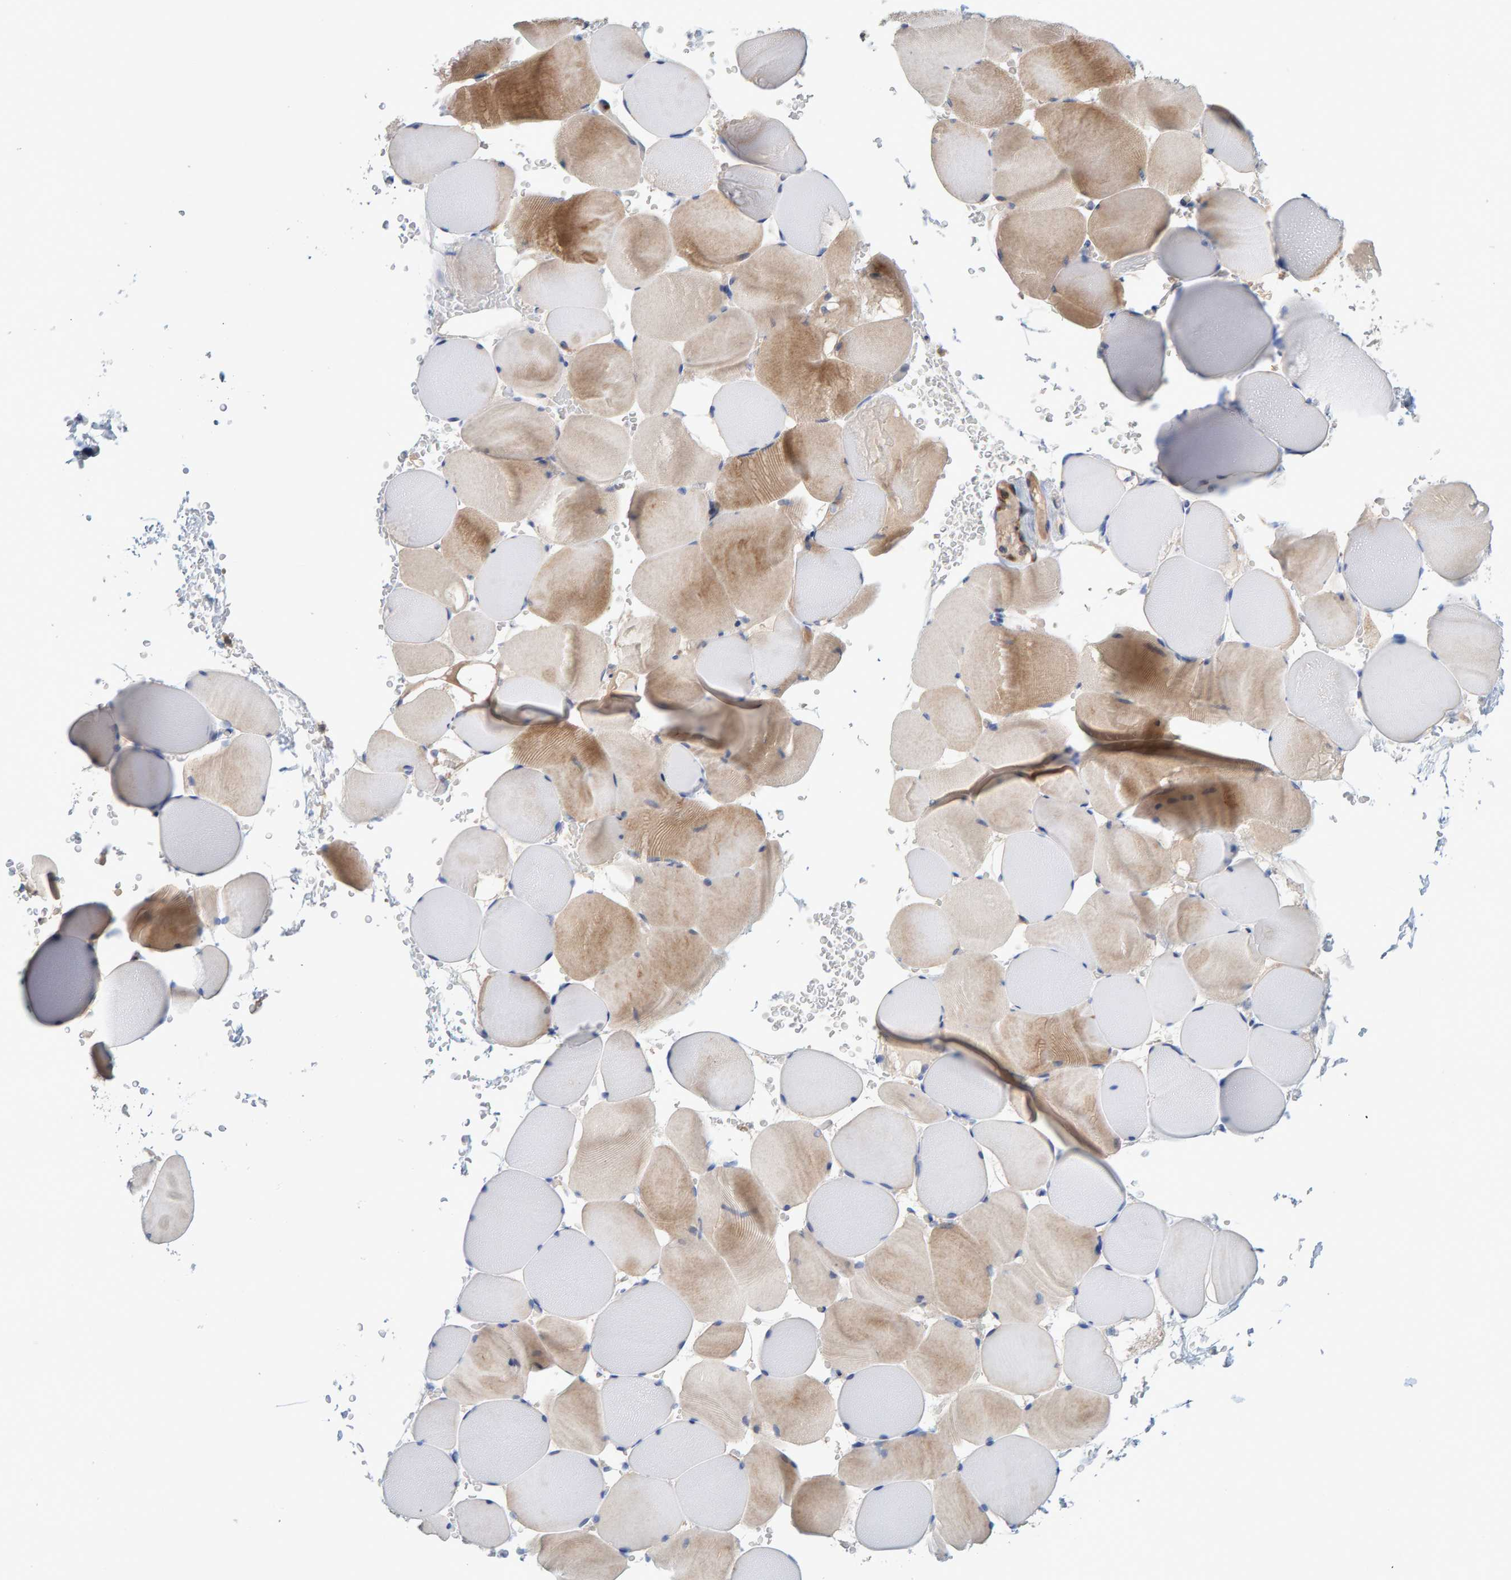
{"staining": {"intensity": "moderate", "quantity": ">75%", "location": "cytoplasmic/membranous"}, "tissue": "skeletal muscle", "cell_type": "Myocytes", "image_type": "normal", "snomed": [{"axis": "morphology", "description": "Normal tissue, NOS"}, {"axis": "topography", "description": "Skeletal muscle"}], "caption": "Normal skeletal muscle was stained to show a protein in brown. There is medium levels of moderate cytoplasmic/membranous positivity in approximately >75% of myocytes. (DAB (3,3'-diaminobenzidine) IHC, brown staining for protein, blue staining for nuclei).", "gene": "TATDN1", "patient": {"sex": "male", "age": 62}}